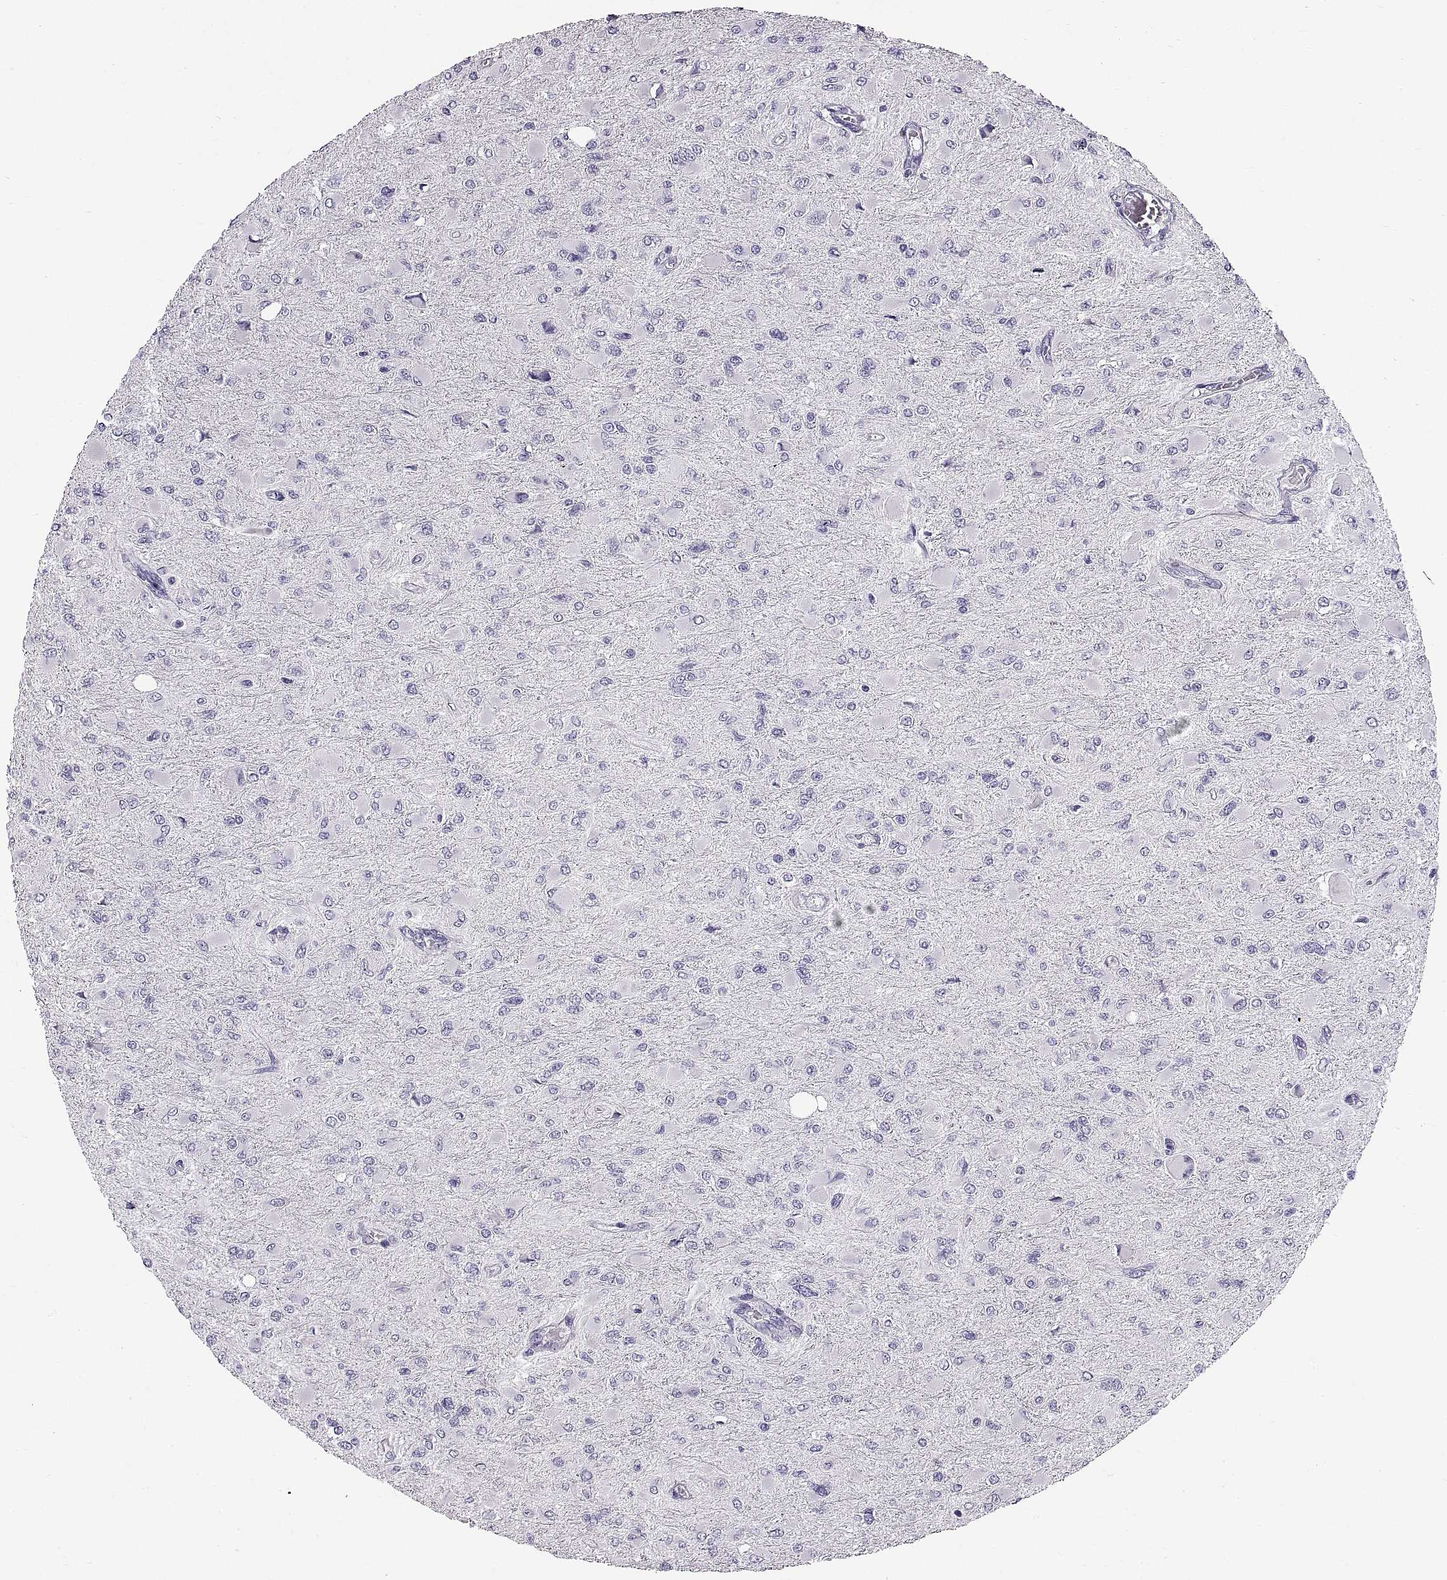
{"staining": {"intensity": "negative", "quantity": "none", "location": "none"}, "tissue": "glioma", "cell_type": "Tumor cells", "image_type": "cancer", "snomed": [{"axis": "morphology", "description": "Glioma, malignant, High grade"}, {"axis": "topography", "description": "Cerebral cortex"}], "caption": "Protein analysis of malignant glioma (high-grade) displays no significant expression in tumor cells. (DAB (3,3'-diaminobenzidine) IHC with hematoxylin counter stain).", "gene": "WFDC8", "patient": {"sex": "female", "age": 36}}